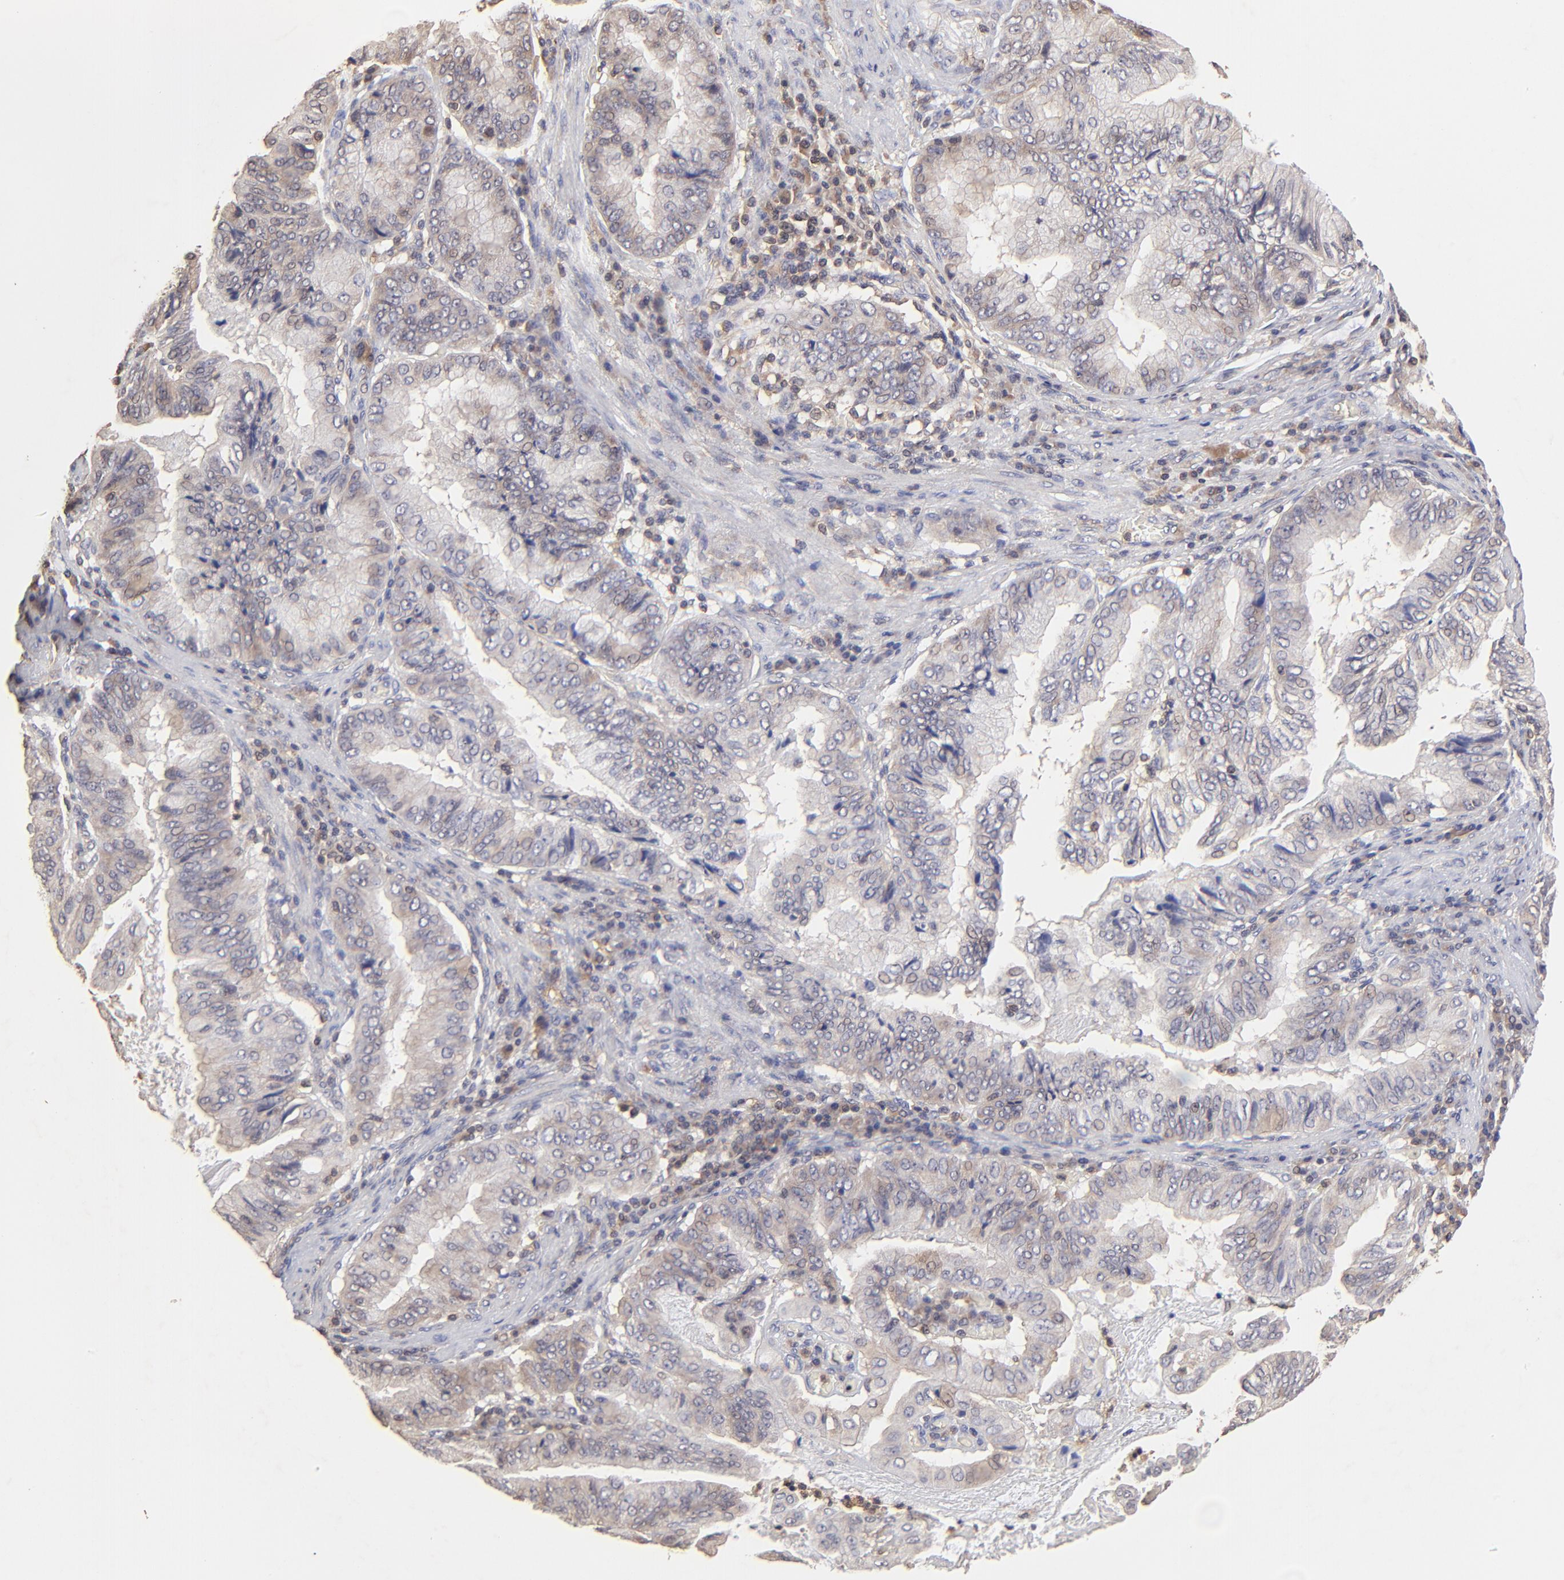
{"staining": {"intensity": "moderate", "quantity": ">75%", "location": "cytoplasmic/membranous"}, "tissue": "stomach cancer", "cell_type": "Tumor cells", "image_type": "cancer", "snomed": [{"axis": "morphology", "description": "Adenocarcinoma, NOS"}, {"axis": "topography", "description": "Stomach, upper"}], "caption": "Immunohistochemical staining of stomach cancer displays moderate cytoplasmic/membranous protein positivity in approximately >75% of tumor cells.", "gene": "STON2", "patient": {"sex": "male", "age": 80}}